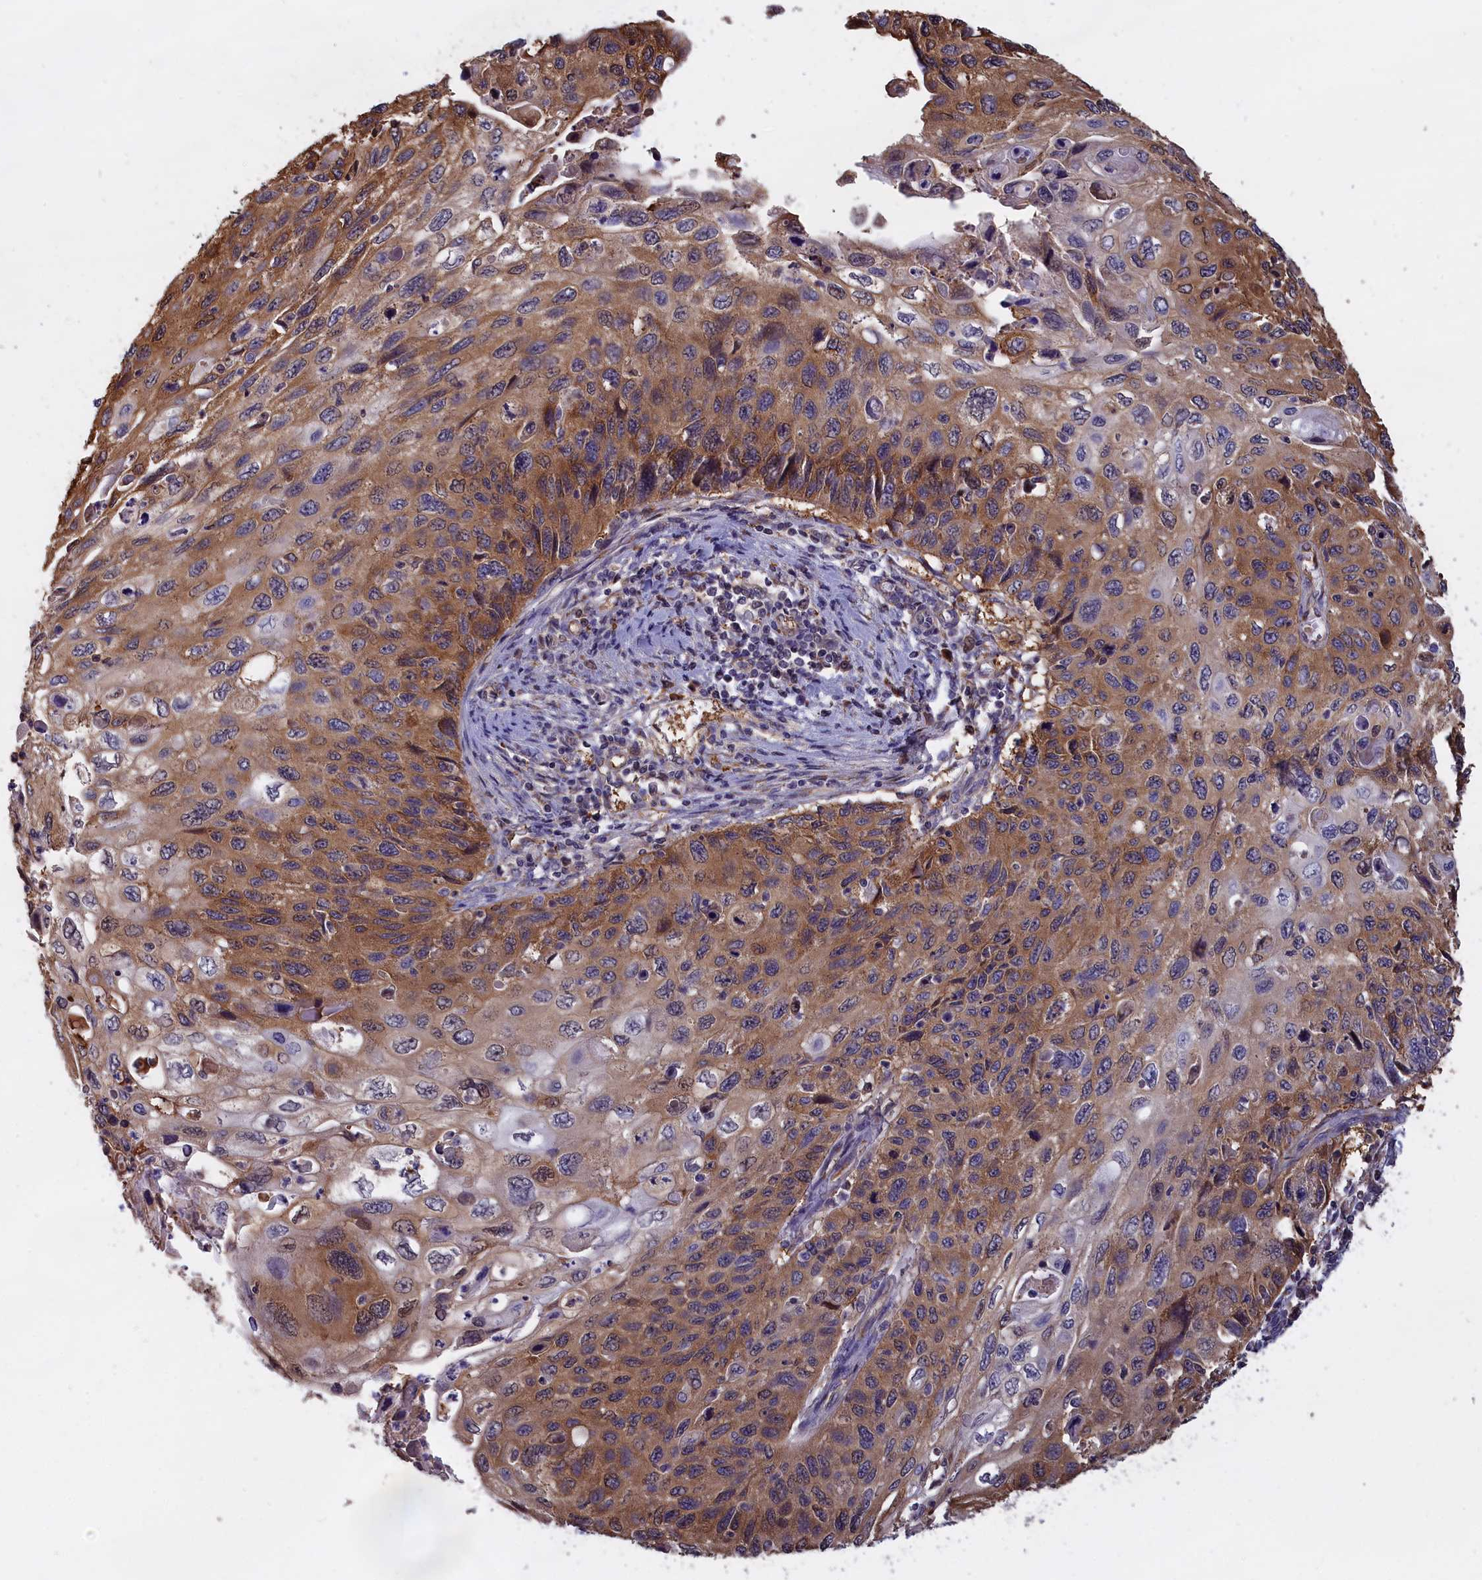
{"staining": {"intensity": "moderate", "quantity": ">75%", "location": "cytoplasmic/membranous,nuclear"}, "tissue": "cervical cancer", "cell_type": "Tumor cells", "image_type": "cancer", "snomed": [{"axis": "morphology", "description": "Squamous cell carcinoma, NOS"}, {"axis": "topography", "description": "Cervix"}], "caption": "Cervical squamous cell carcinoma was stained to show a protein in brown. There is medium levels of moderate cytoplasmic/membranous and nuclear staining in about >75% of tumor cells.", "gene": "ABCC8", "patient": {"sex": "female", "age": 70}}